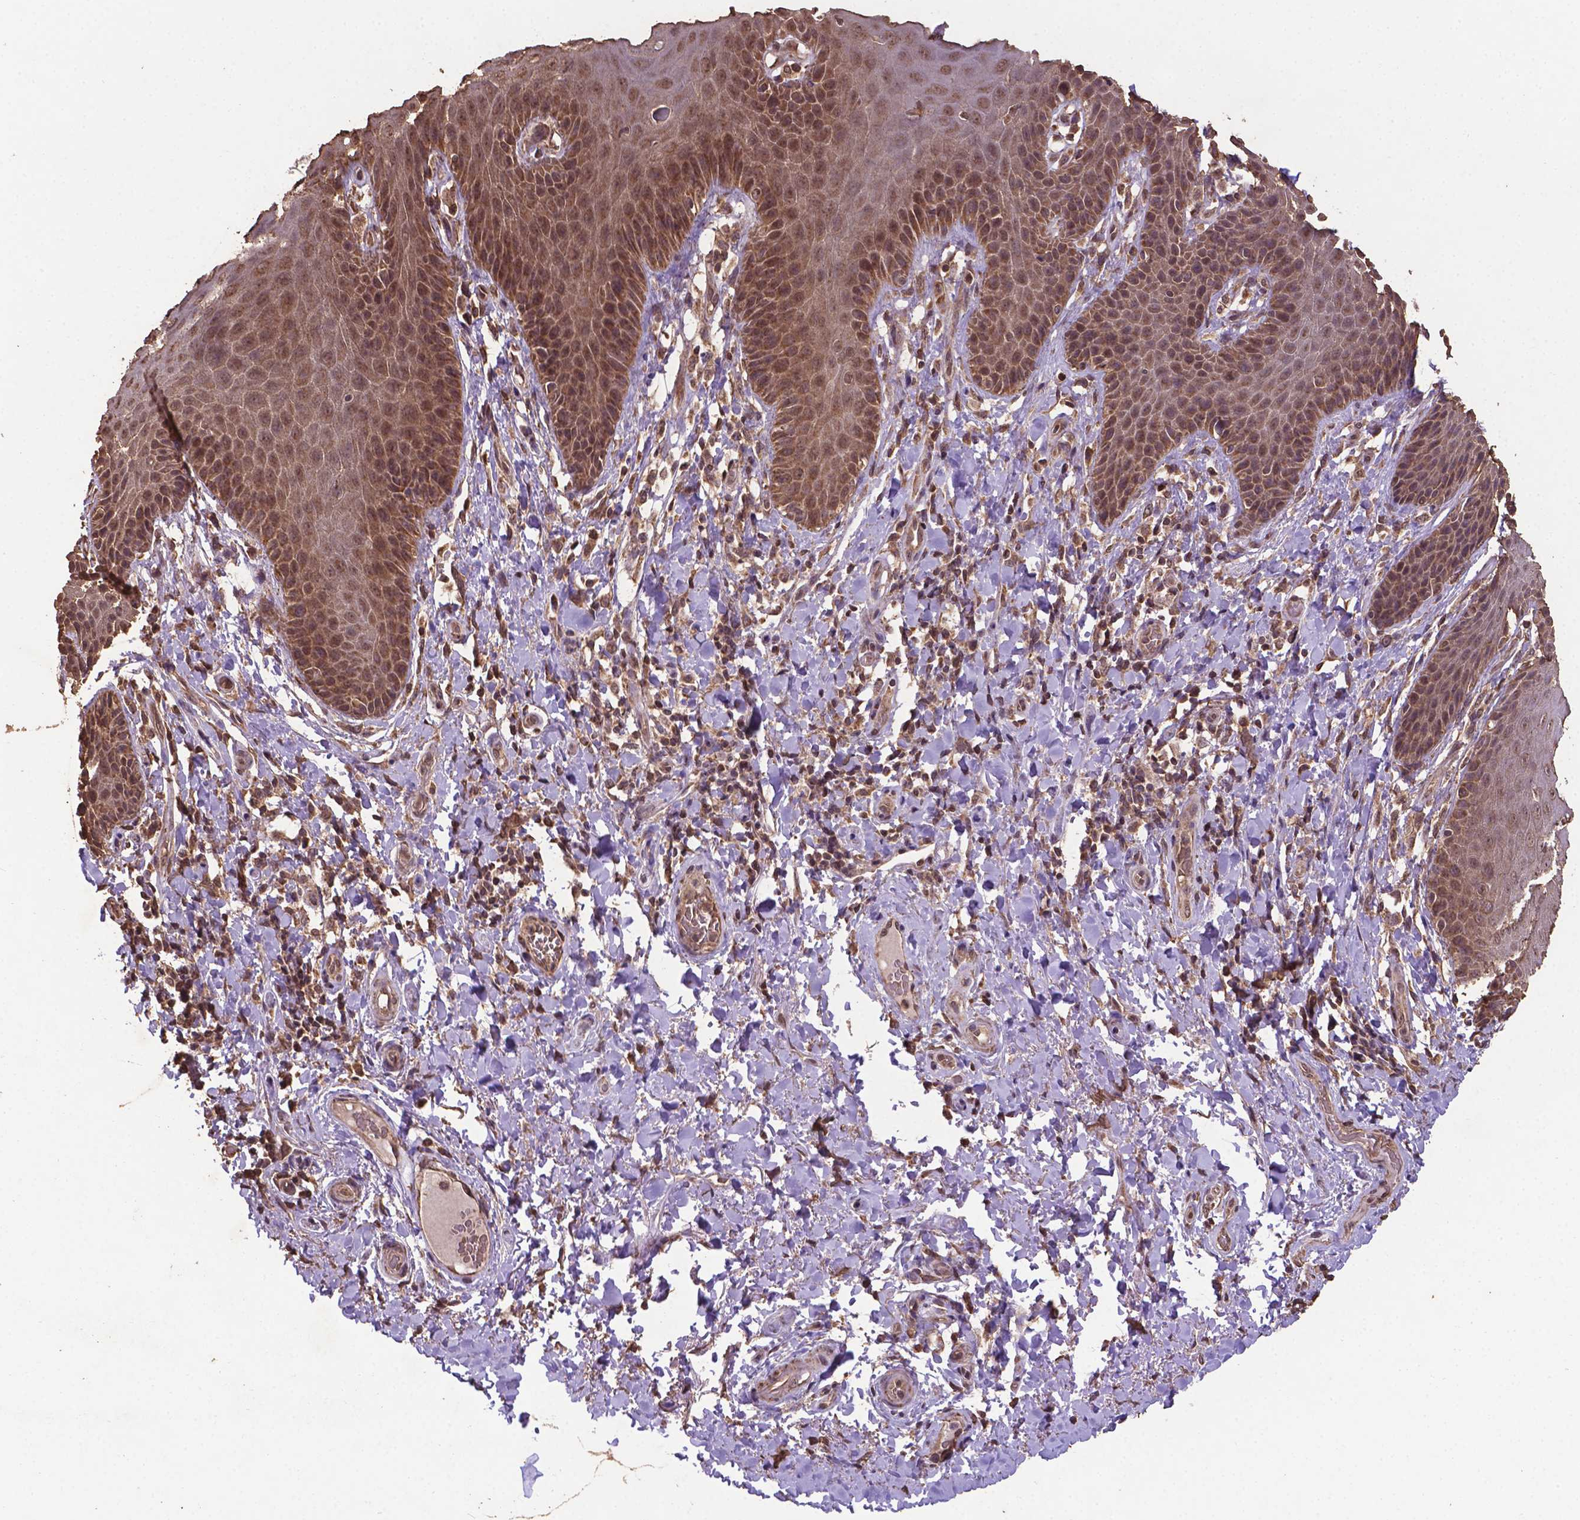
{"staining": {"intensity": "moderate", "quantity": ">75%", "location": "cytoplasmic/membranous,nuclear"}, "tissue": "skin", "cell_type": "Epidermal cells", "image_type": "normal", "snomed": [{"axis": "morphology", "description": "Normal tissue, NOS"}, {"axis": "topography", "description": "Anal"}, {"axis": "topography", "description": "Peripheral nerve tissue"}], "caption": "Protein staining demonstrates moderate cytoplasmic/membranous,nuclear positivity in approximately >75% of epidermal cells in normal skin. (IHC, brightfield microscopy, high magnification).", "gene": "DCAF1", "patient": {"sex": "male", "age": 51}}